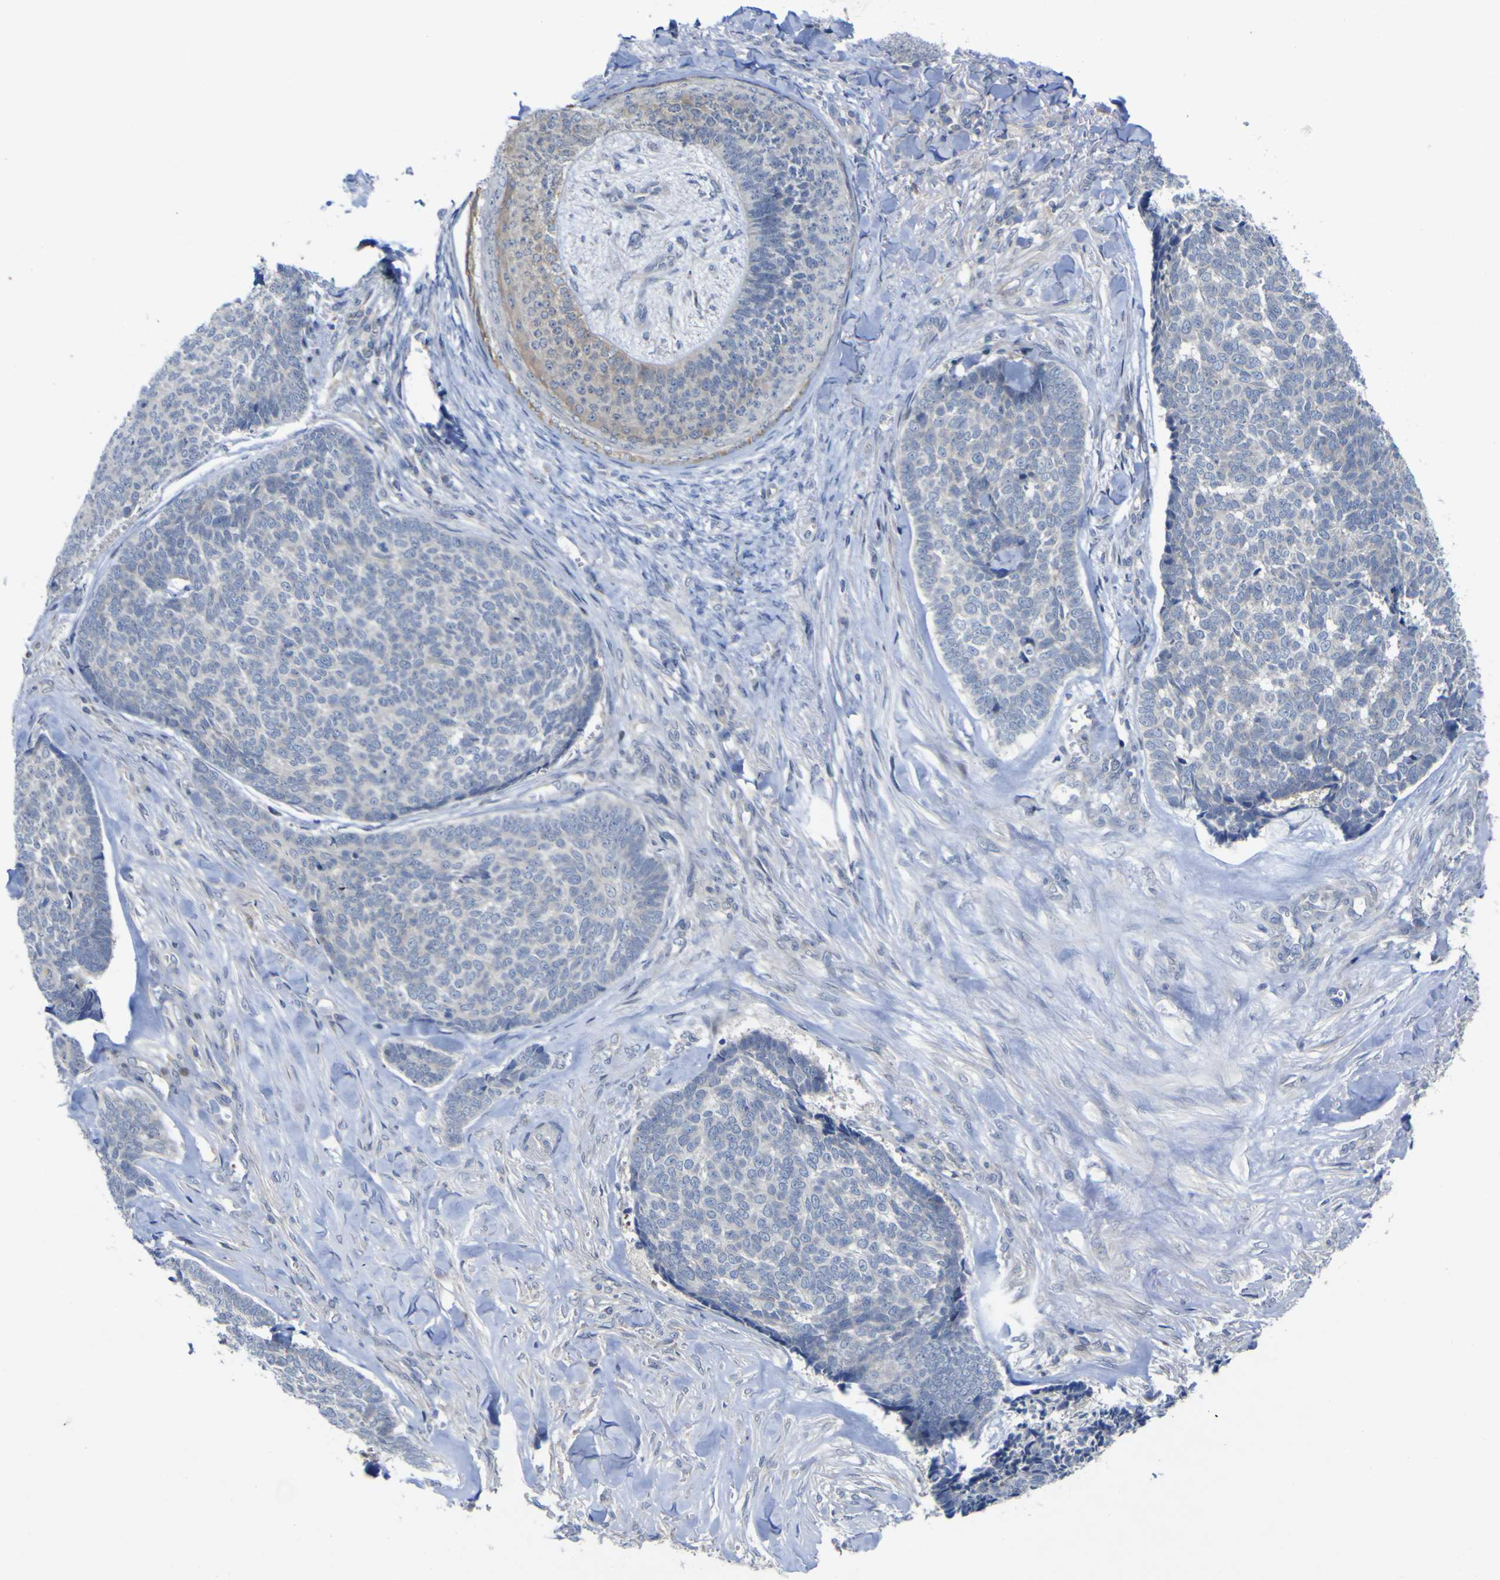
{"staining": {"intensity": "negative", "quantity": "none", "location": "none"}, "tissue": "skin cancer", "cell_type": "Tumor cells", "image_type": "cancer", "snomed": [{"axis": "morphology", "description": "Basal cell carcinoma"}, {"axis": "topography", "description": "Skin"}], "caption": "IHC of skin basal cell carcinoma shows no expression in tumor cells. (DAB immunohistochemistry (IHC) with hematoxylin counter stain).", "gene": "NAV1", "patient": {"sex": "male", "age": 84}}